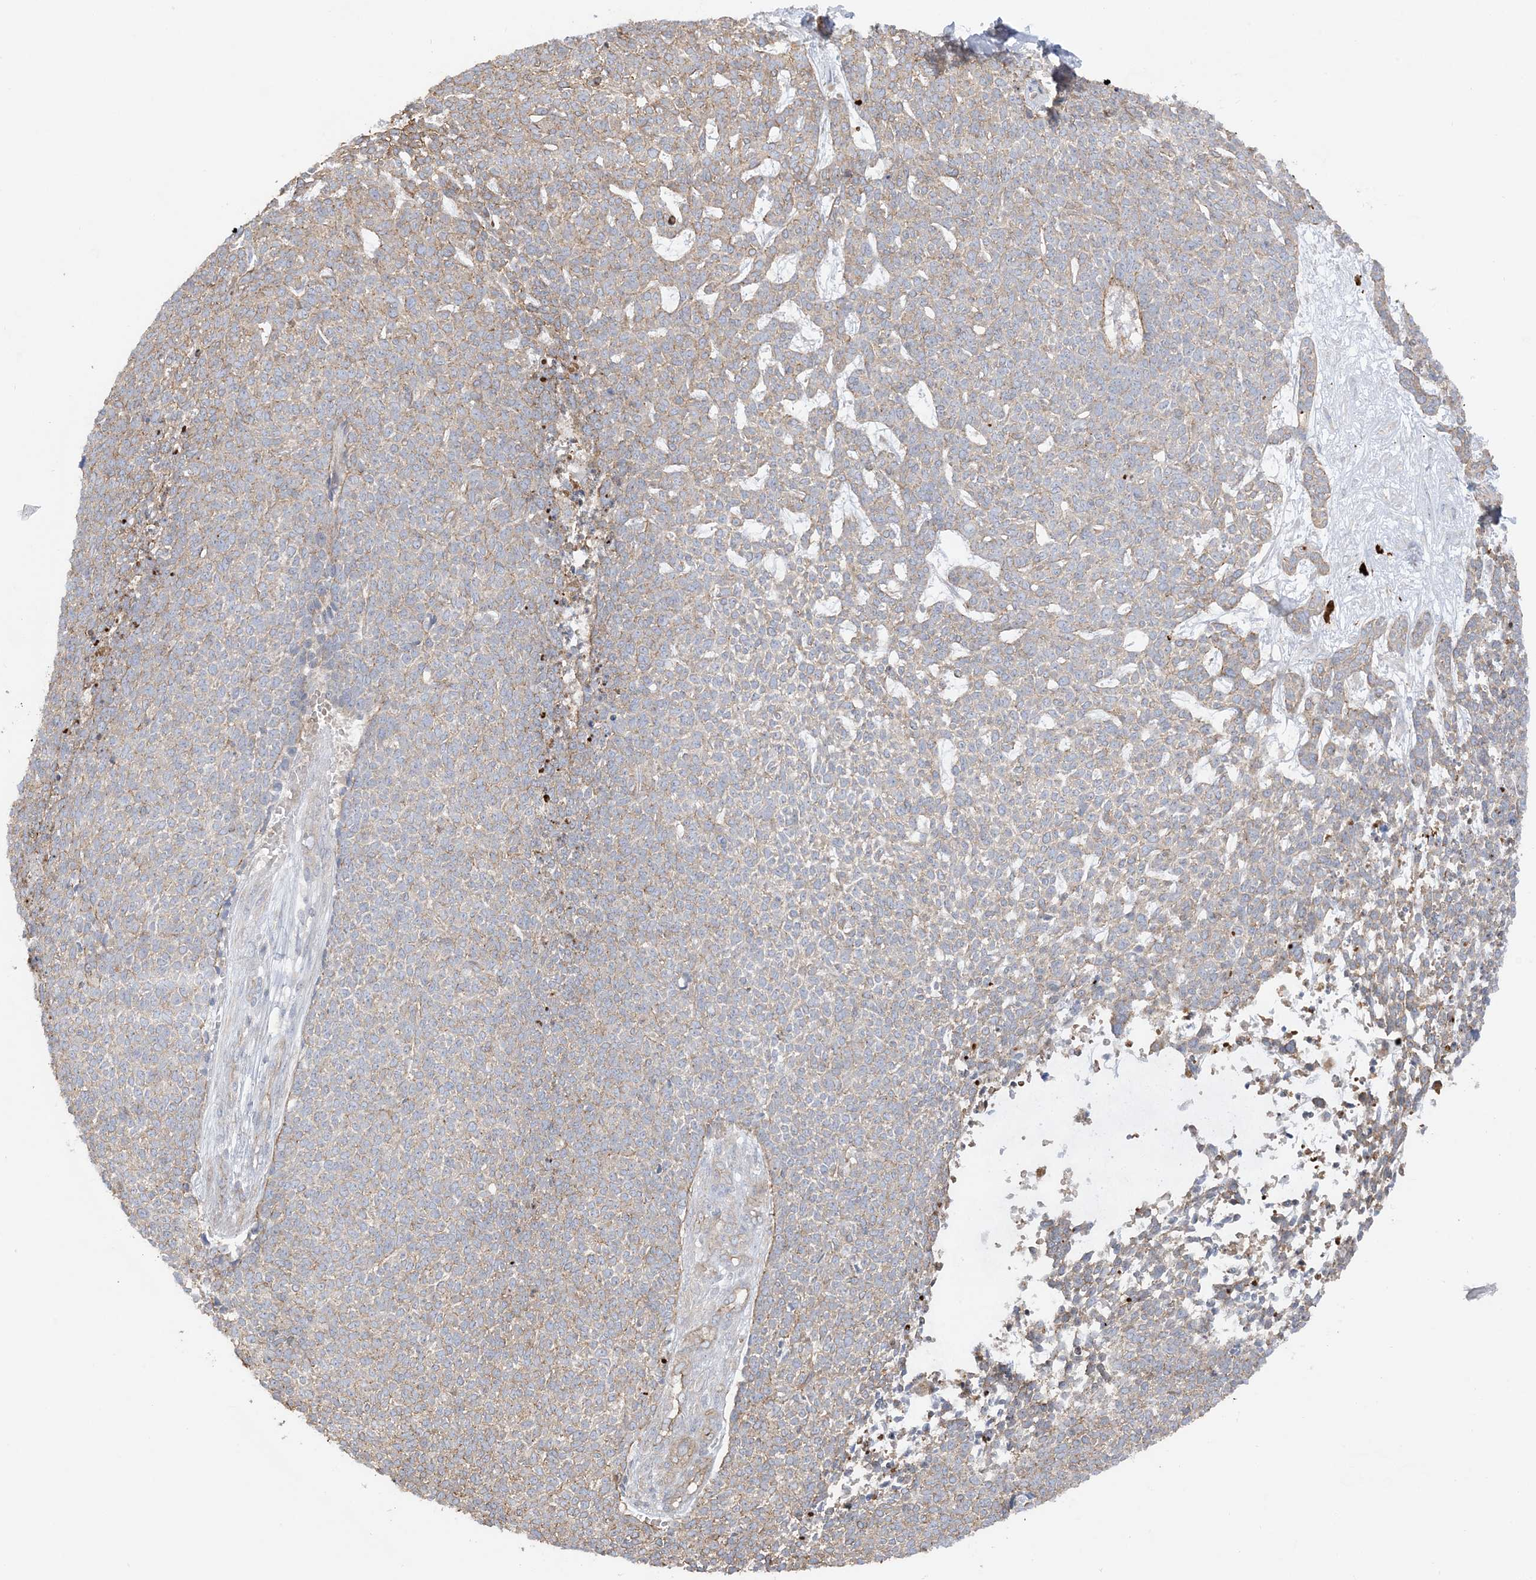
{"staining": {"intensity": "weak", "quantity": "25%-75%", "location": "cytoplasmic/membranous"}, "tissue": "skin cancer", "cell_type": "Tumor cells", "image_type": "cancer", "snomed": [{"axis": "morphology", "description": "Basal cell carcinoma"}, {"axis": "topography", "description": "Skin"}], "caption": "Basal cell carcinoma (skin) was stained to show a protein in brown. There is low levels of weak cytoplasmic/membranous expression in approximately 25%-75% of tumor cells. Nuclei are stained in blue.", "gene": "ICMT", "patient": {"sex": "female", "age": 84}}